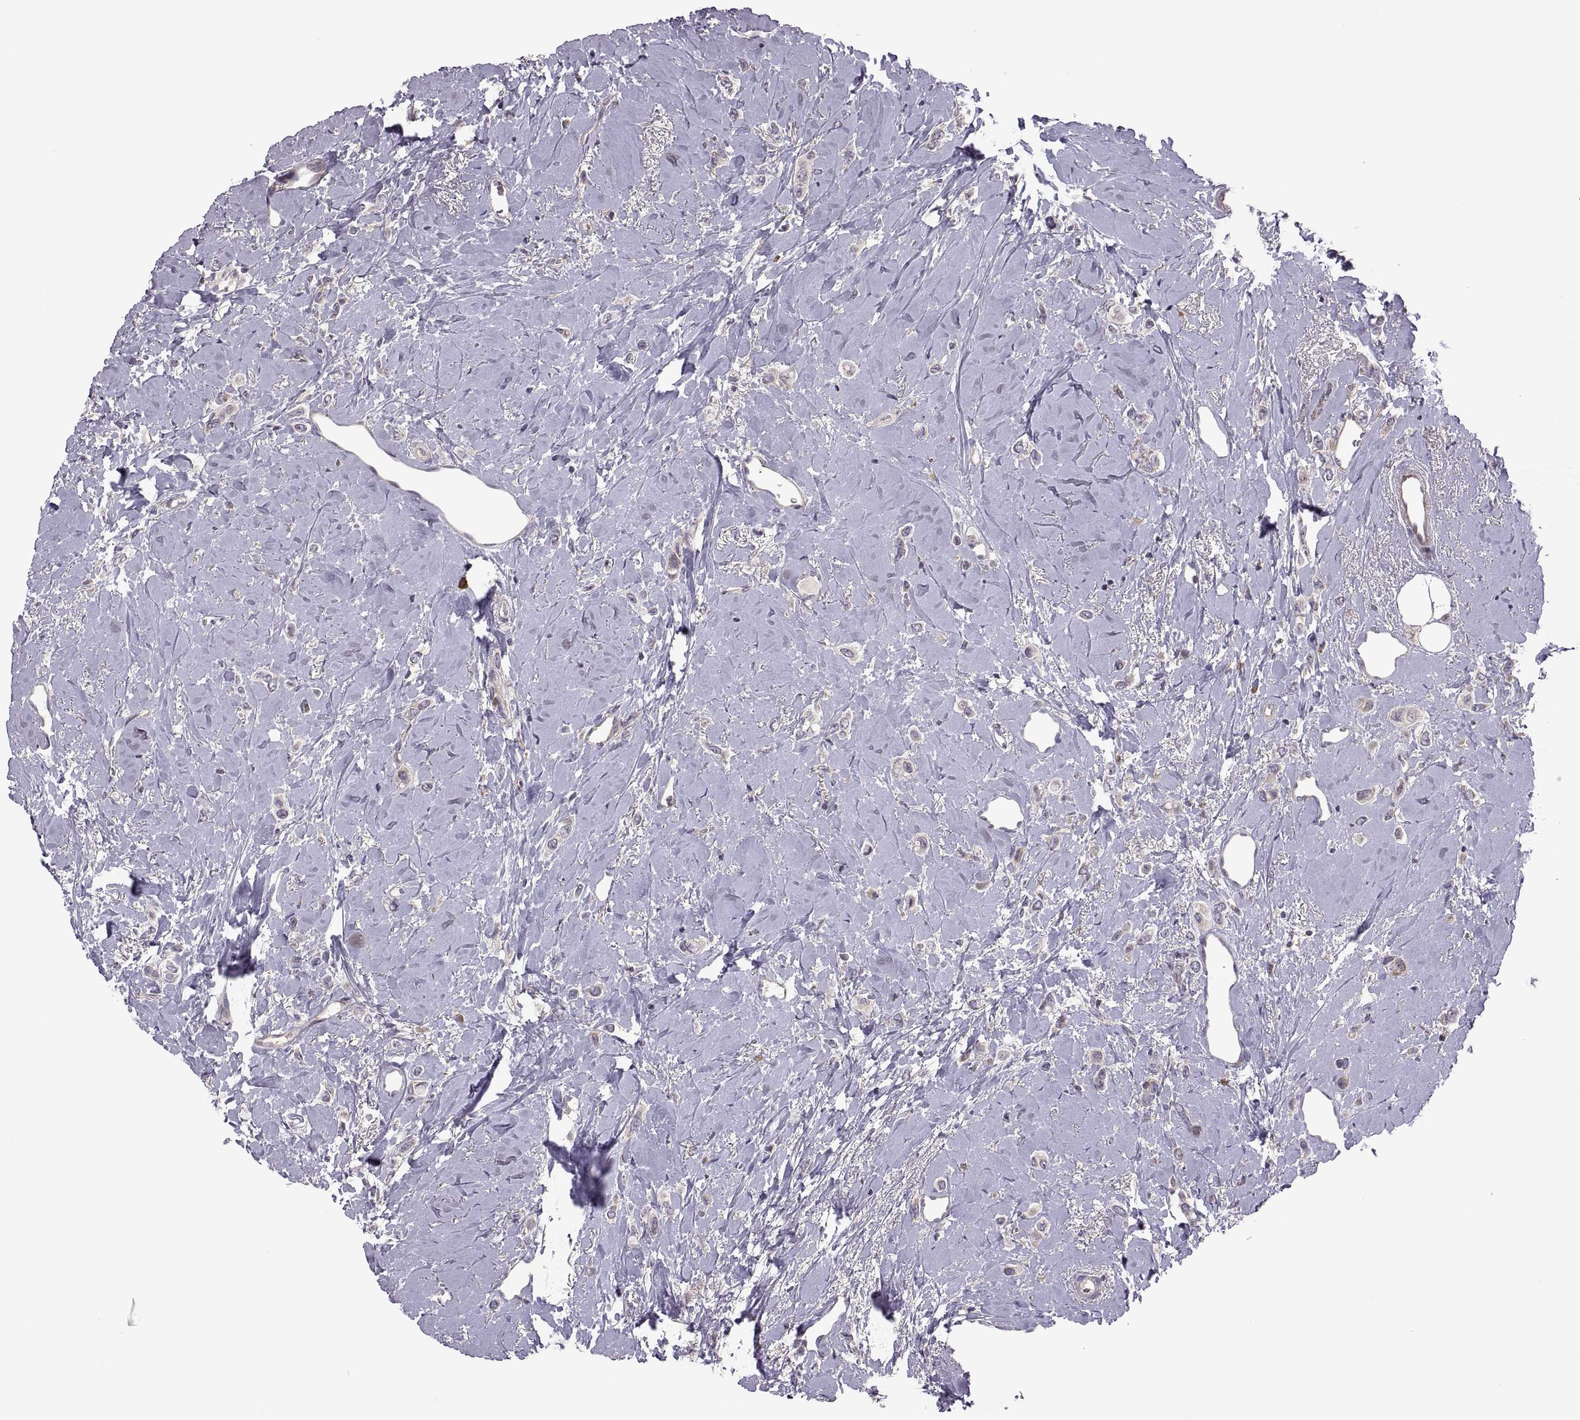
{"staining": {"intensity": "negative", "quantity": "none", "location": "none"}, "tissue": "breast cancer", "cell_type": "Tumor cells", "image_type": "cancer", "snomed": [{"axis": "morphology", "description": "Lobular carcinoma"}, {"axis": "topography", "description": "Breast"}], "caption": "The image shows no staining of tumor cells in lobular carcinoma (breast). Nuclei are stained in blue.", "gene": "SPATA32", "patient": {"sex": "female", "age": 66}}